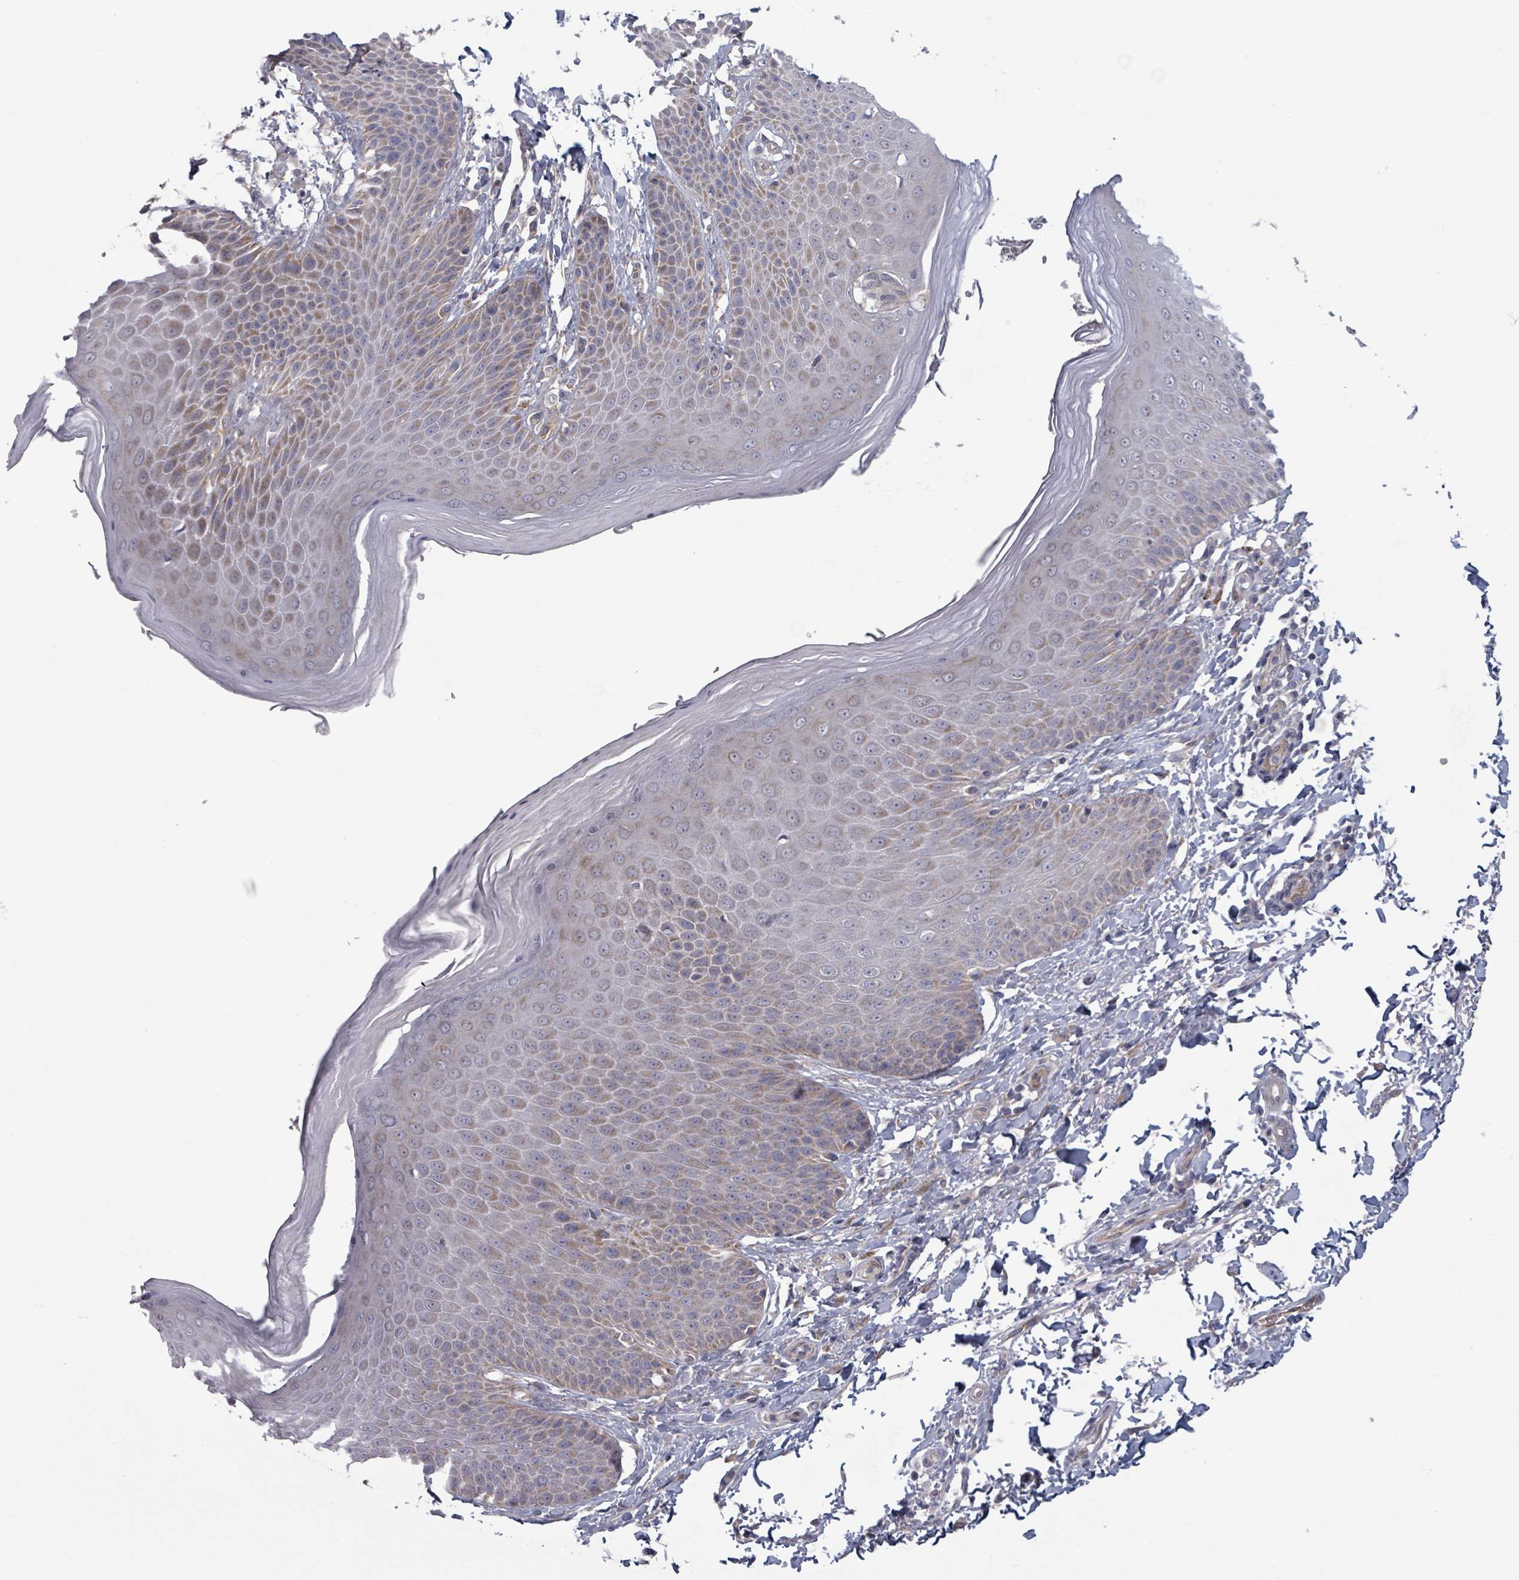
{"staining": {"intensity": "moderate", "quantity": "25%-75%", "location": "cytoplasmic/membranous"}, "tissue": "skin", "cell_type": "Epidermal cells", "image_type": "normal", "snomed": [{"axis": "morphology", "description": "Normal tissue, NOS"}, {"axis": "topography", "description": "Peripheral nerve tissue"}], "caption": "Brown immunohistochemical staining in benign human skin exhibits moderate cytoplasmic/membranous staining in about 25%-75% of epidermal cells. (brown staining indicates protein expression, while blue staining denotes nuclei).", "gene": "FKBP1A", "patient": {"sex": "male", "age": 51}}